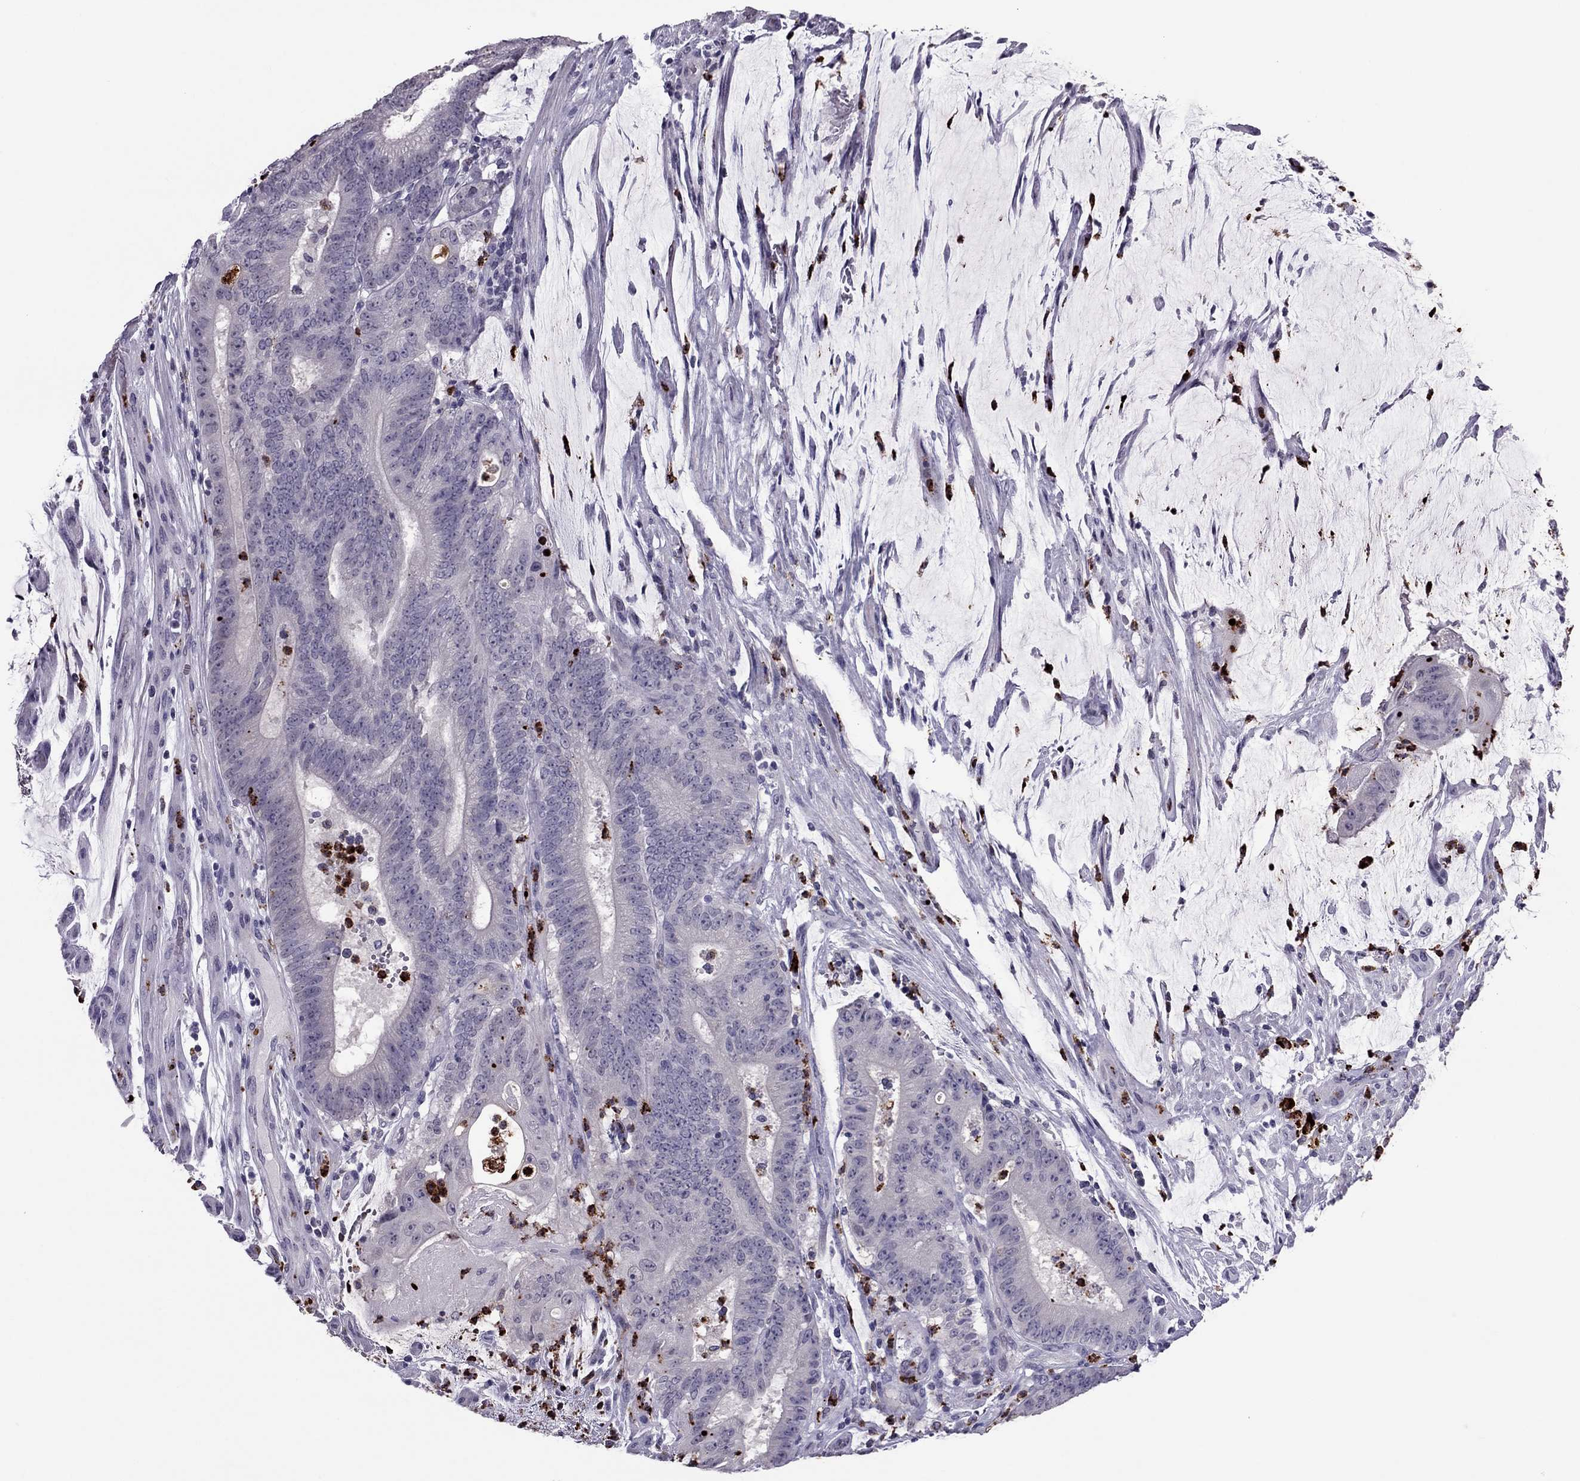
{"staining": {"intensity": "negative", "quantity": "none", "location": "none"}, "tissue": "colorectal cancer", "cell_type": "Tumor cells", "image_type": "cancer", "snomed": [{"axis": "morphology", "description": "Adenocarcinoma, NOS"}, {"axis": "topography", "description": "Colon"}], "caption": "Immunohistochemistry photomicrograph of neoplastic tissue: human colorectal cancer stained with DAB (3,3'-diaminobenzidine) displays no significant protein positivity in tumor cells.", "gene": "CCL27", "patient": {"sex": "female", "age": 43}}